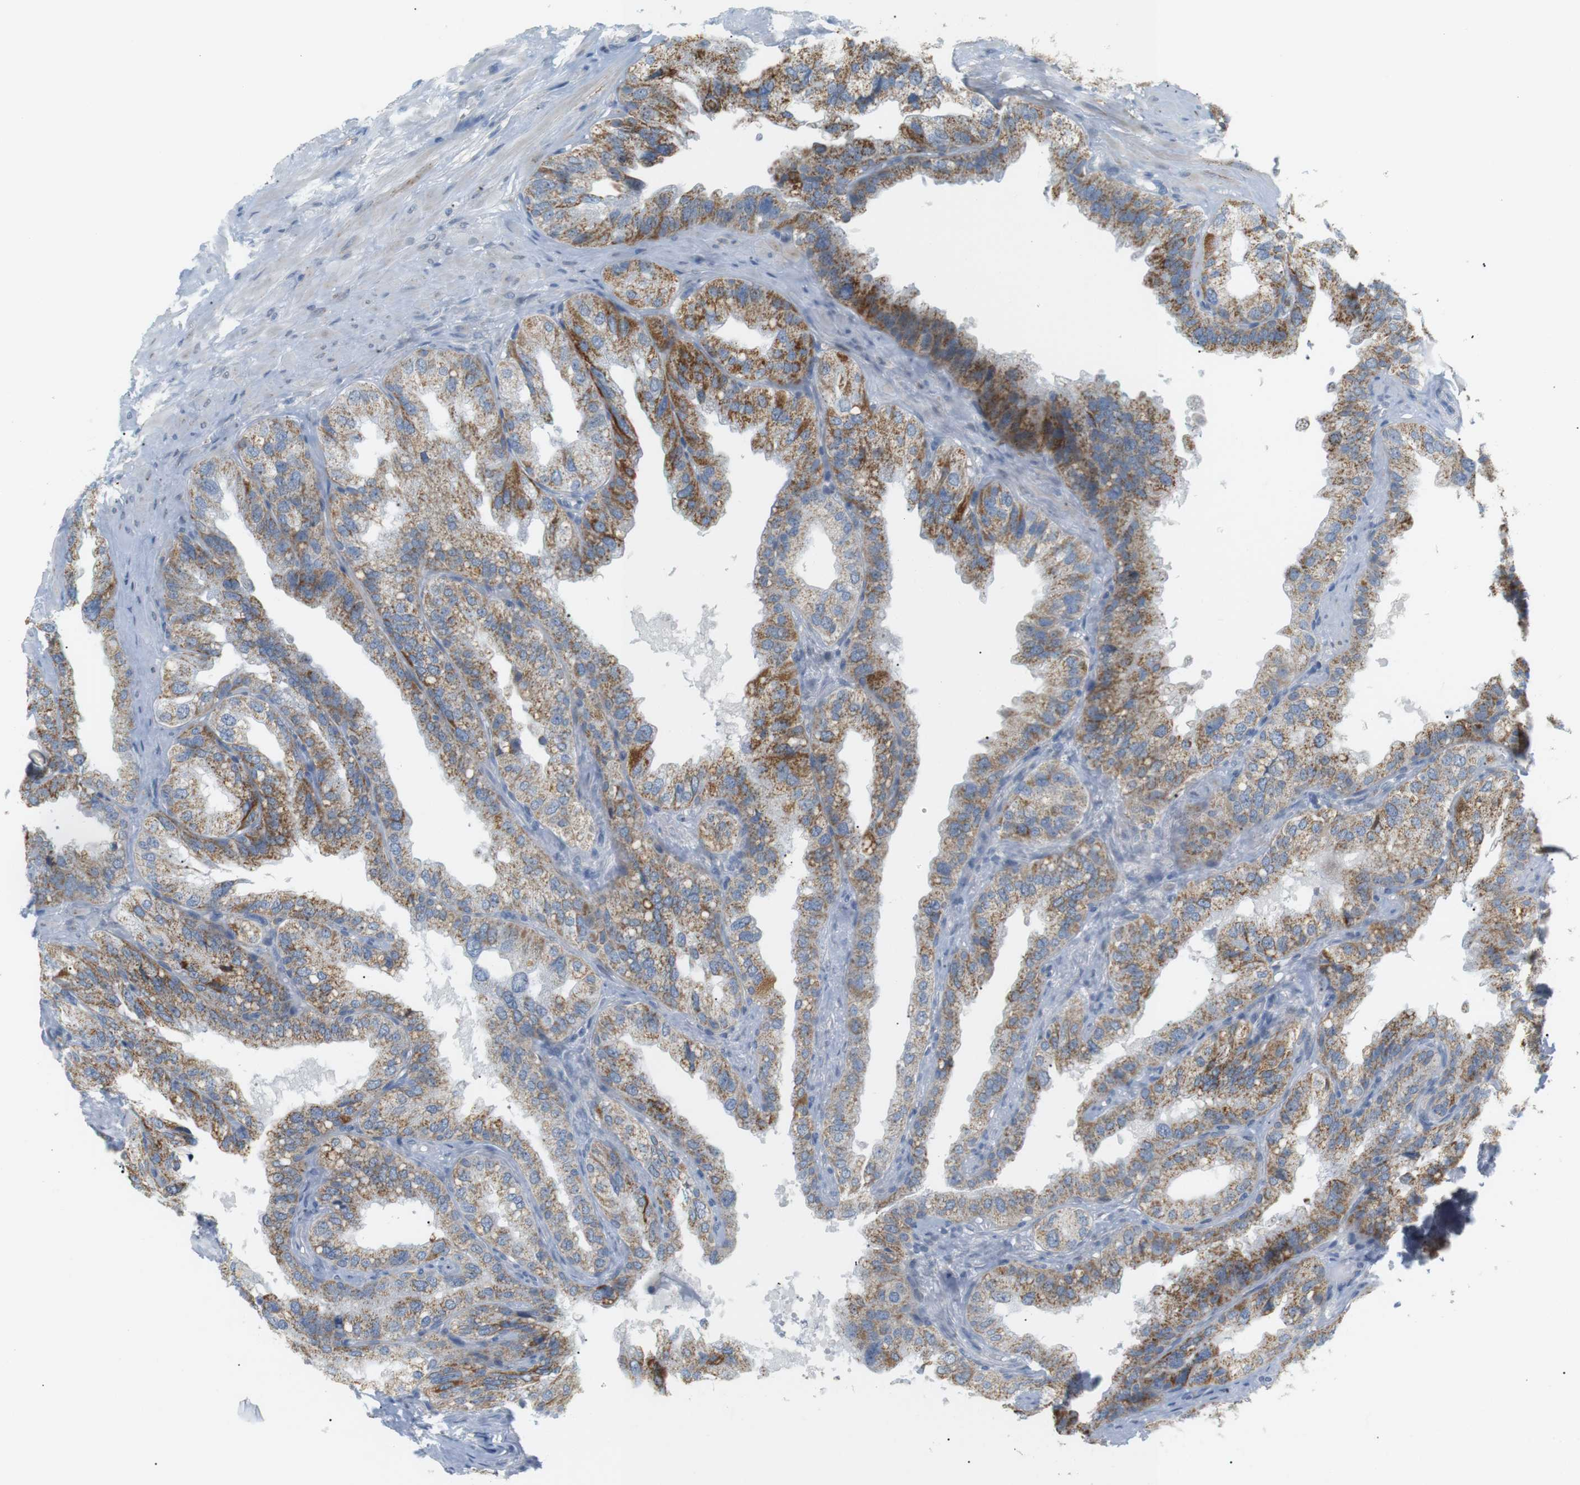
{"staining": {"intensity": "moderate", "quantity": "25%-75%", "location": "cytoplasmic/membranous"}, "tissue": "seminal vesicle", "cell_type": "Glandular cells", "image_type": "normal", "snomed": [{"axis": "morphology", "description": "Normal tissue, NOS"}, {"axis": "topography", "description": "Seminal veicle"}], "caption": "Immunohistochemical staining of unremarkable human seminal vesicle shows moderate cytoplasmic/membranous protein staining in approximately 25%-75% of glandular cells.", "gene": "CD300E", "patient": {"sex": "male", "age": 68}}